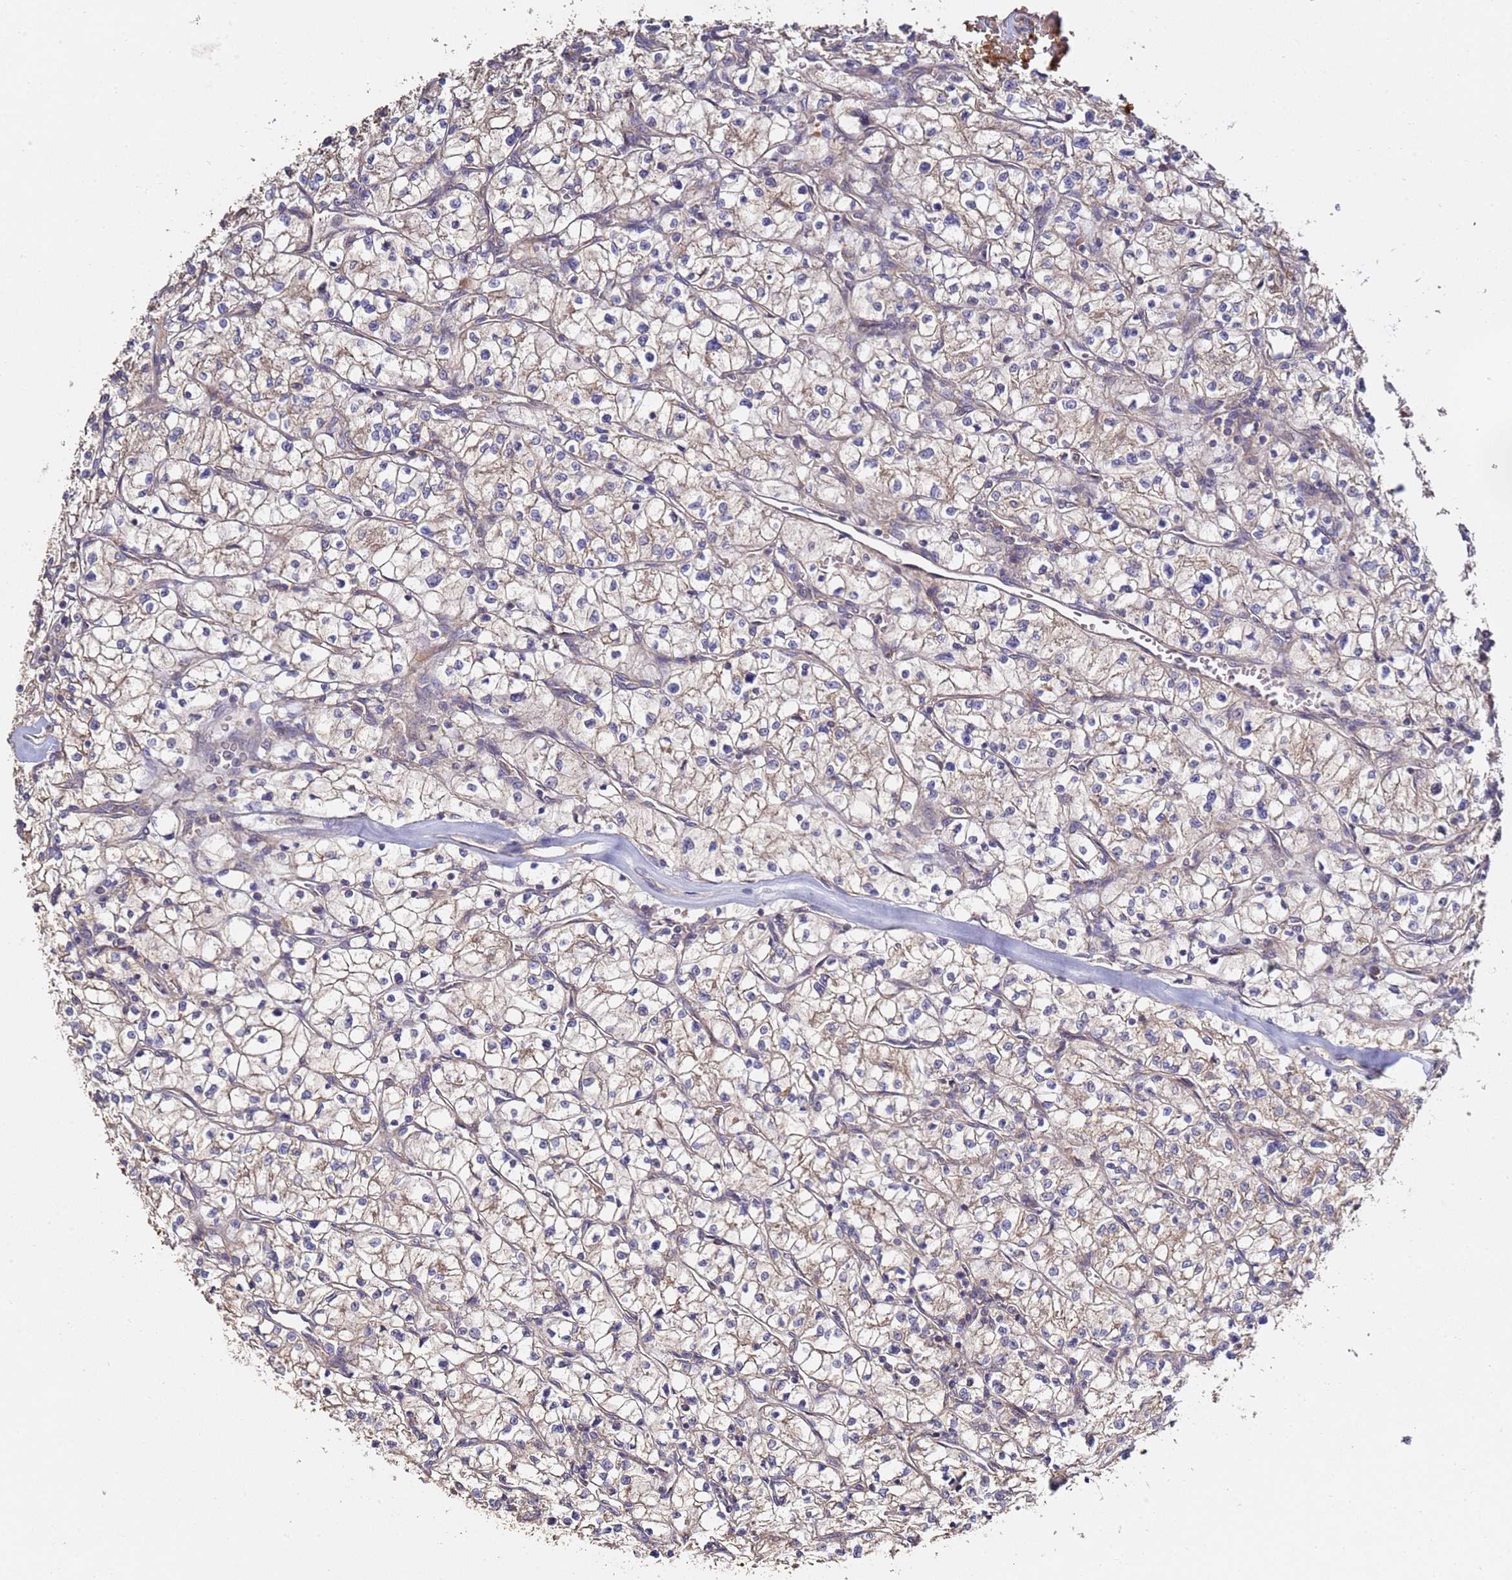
{"staining": {"intensity": "weak", "quantity": "<25%", "location": "cytoplasmic/membranous"}, "tissue": "renal cancer", "cell_type": "Tumor cells", "image_type": "cancer", "snomed": [{"axis": "morphology", "description": "Adenocarcinoma, NOS"}, {"axis": "topography", "description": "Kidney"}], "caption": "This is an immunohistochemistry photomicrograph of renal adenocarcinoma. There is no expression in tumor cells.", "gene": "OSBPL2", "patient": {"sex": "female", "age": 64}}